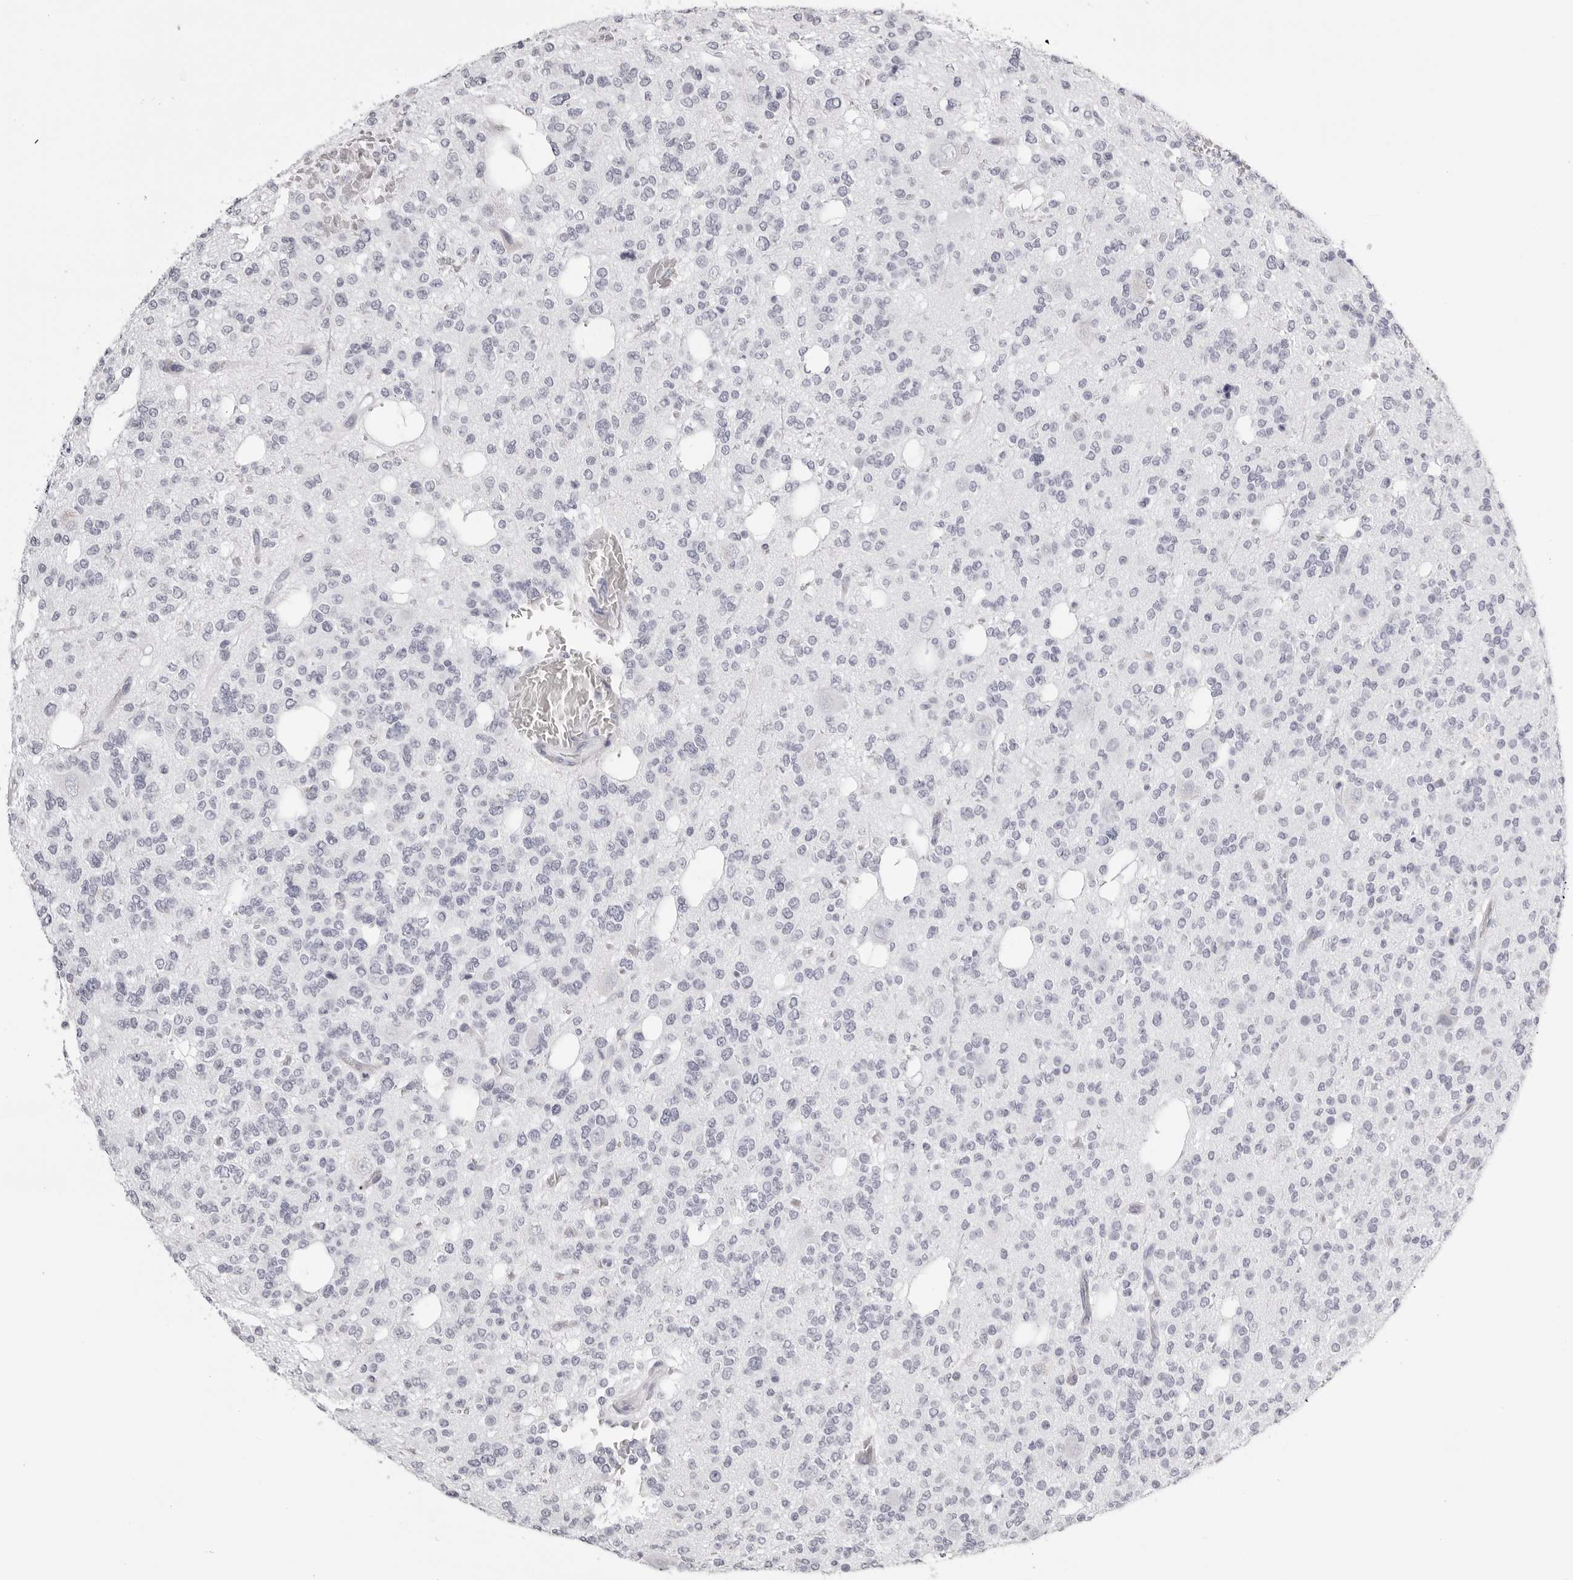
{"staining": {"intensity": "negative", "quantity": "none", "location": "none"}, "tissue": "glioma", "cell_type": "Tumor cells", "image_type": "cancer", "snomed": [{"axis": "morphology", "description": "Glioma, malignant, Low grade"}, {"axis": "topography", "description": "Brain"}], "caption": "The immunohistochemistry histopathology image has no significant expression in tumor cells of malignant low-grade glioma tissue. (DAB immunohistochemistry visualized using brightfield microscopy, high magnification).", "gene": "RHO", "patient": {"sex": "male", "age": 38}}